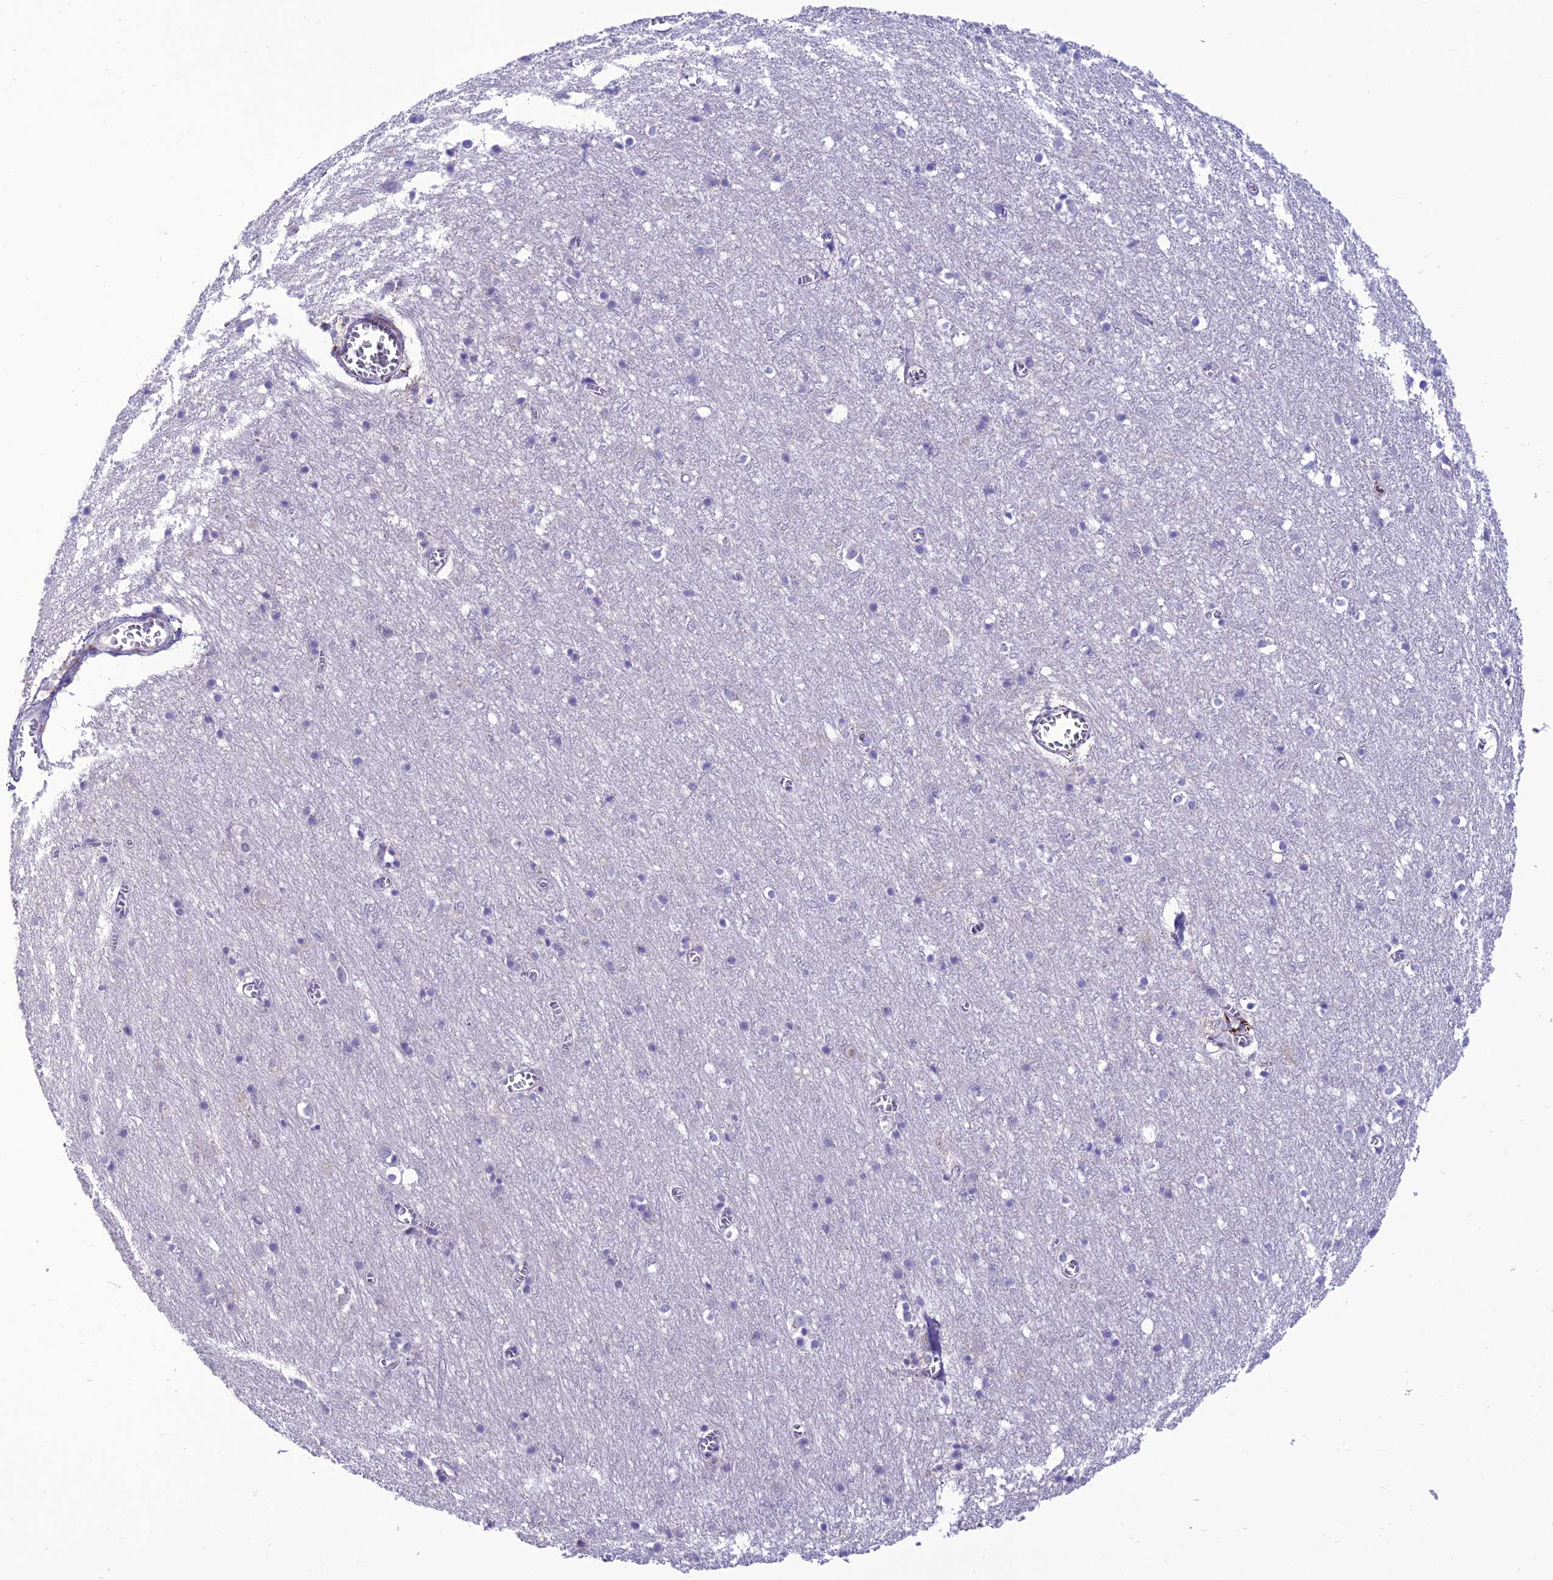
{"staining": {"intensity": "negative", "quantity": "none", "location": "none"}, "tissue": "cerebral cortex", "cell_type": "Endothelial cells", "image_type": "normal", "snomed": [{"axis": "morphology", "description": "Normal tissue, NOS"}, {"axis": "topography", "description": "Cerebral cortex"}], "caption": "High magnification brightfield microscopy of unremarkable cerebral cortex stained with DAB (brown) and counterstained with hematoxylin (blue): endothelial cells show no significant expression.", "gene": "TEKT3", "patient": {"sex": "female", "age": 64}}